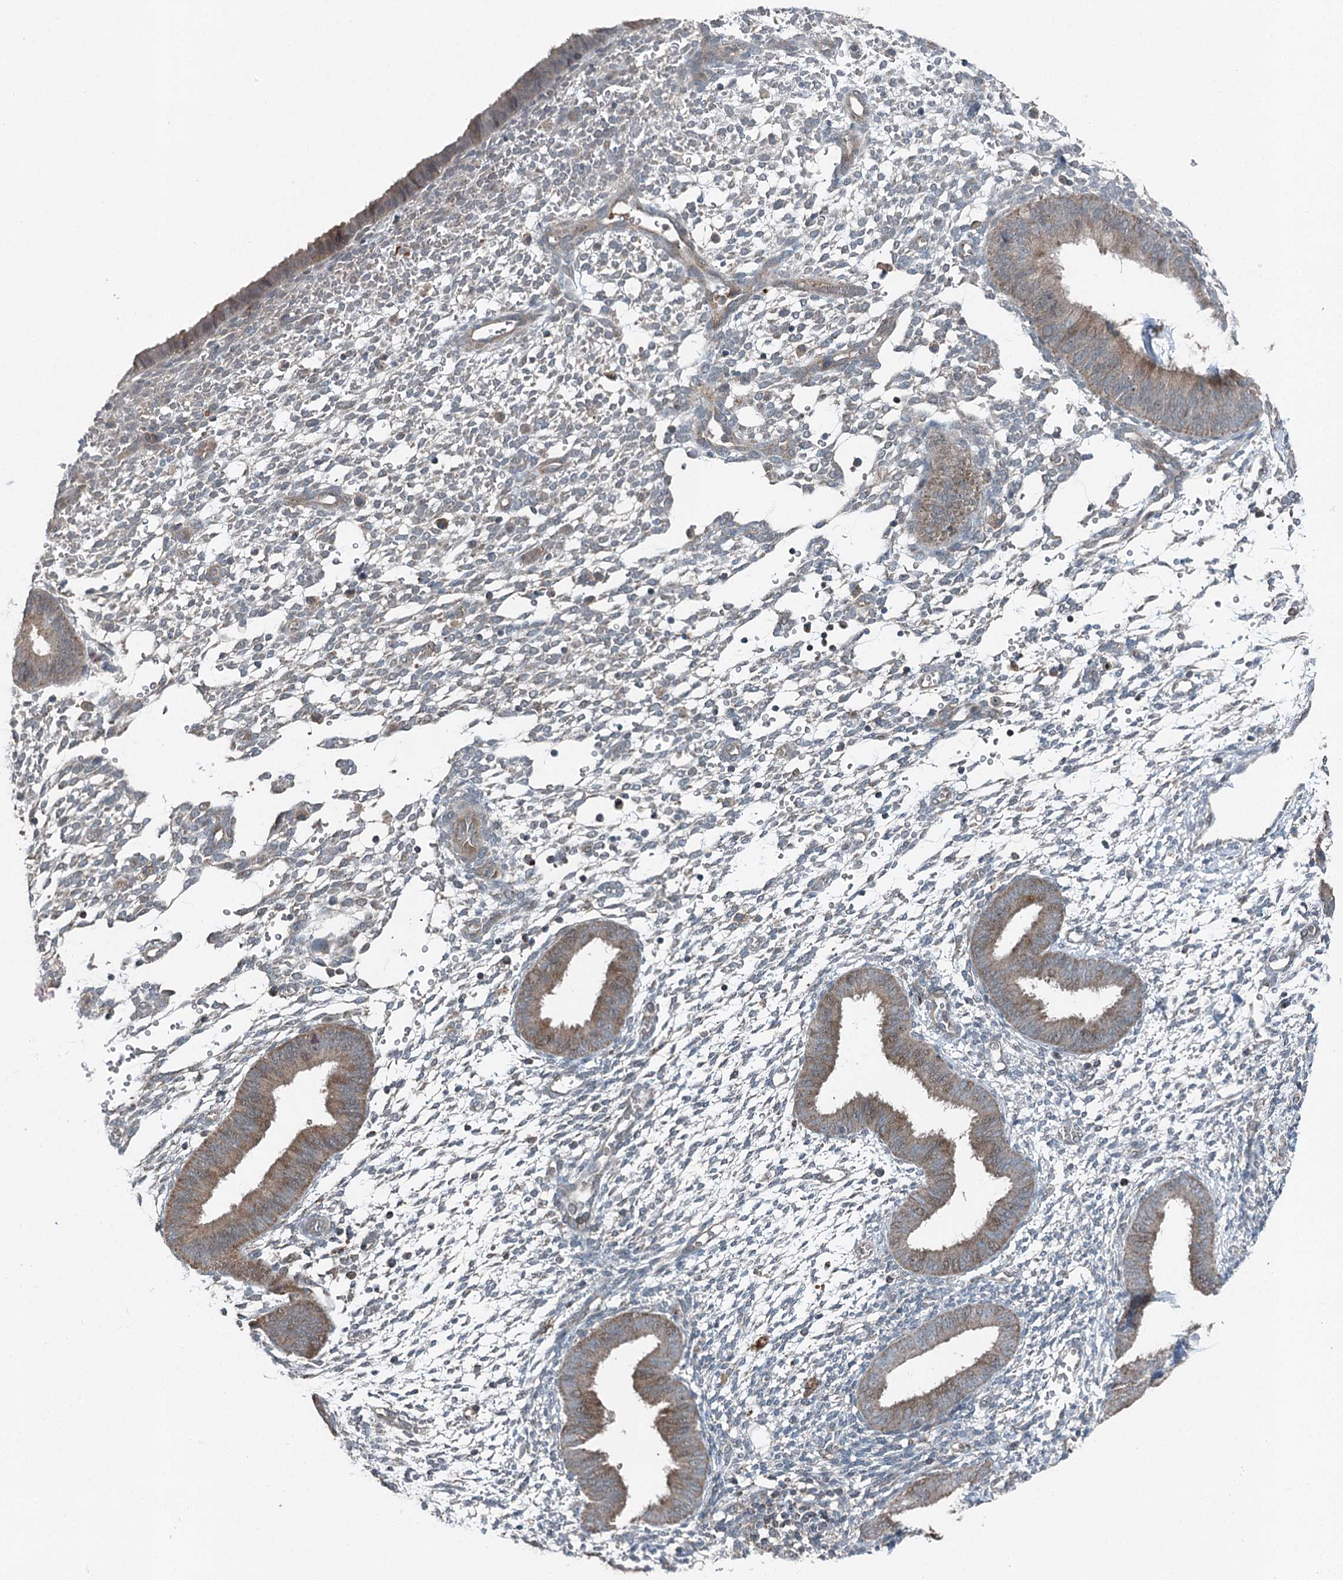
{"staining": {"intensity": "weak", "quantity": "<25%", "location": "cytoplasmic/membranous"}, "tissue": "endometrium", "cell_type": "Cells in endometrial stroma", "image_type": "normal", "snomed": [{"axis": "morphology", "description": "Normal tissue, NOS"}, {"axis": "topography", "description": "Uterus"}, {"axis": "topography", "description": "Endometrium"}], "caption": "IHC photomicrograph of unremarkable endometrium: human endometrium stained with DAB displays no significant protein positivity in cells in endometrial stroma. Brightfield microscopy of immunohistochemistry stained with DAB (3,3'-diaminobenzidine) (brown) and hematoxylin (blue), captured at high magnification.", "gene": "SKIC3", "patient": {"sex": "female", "age": 48}}